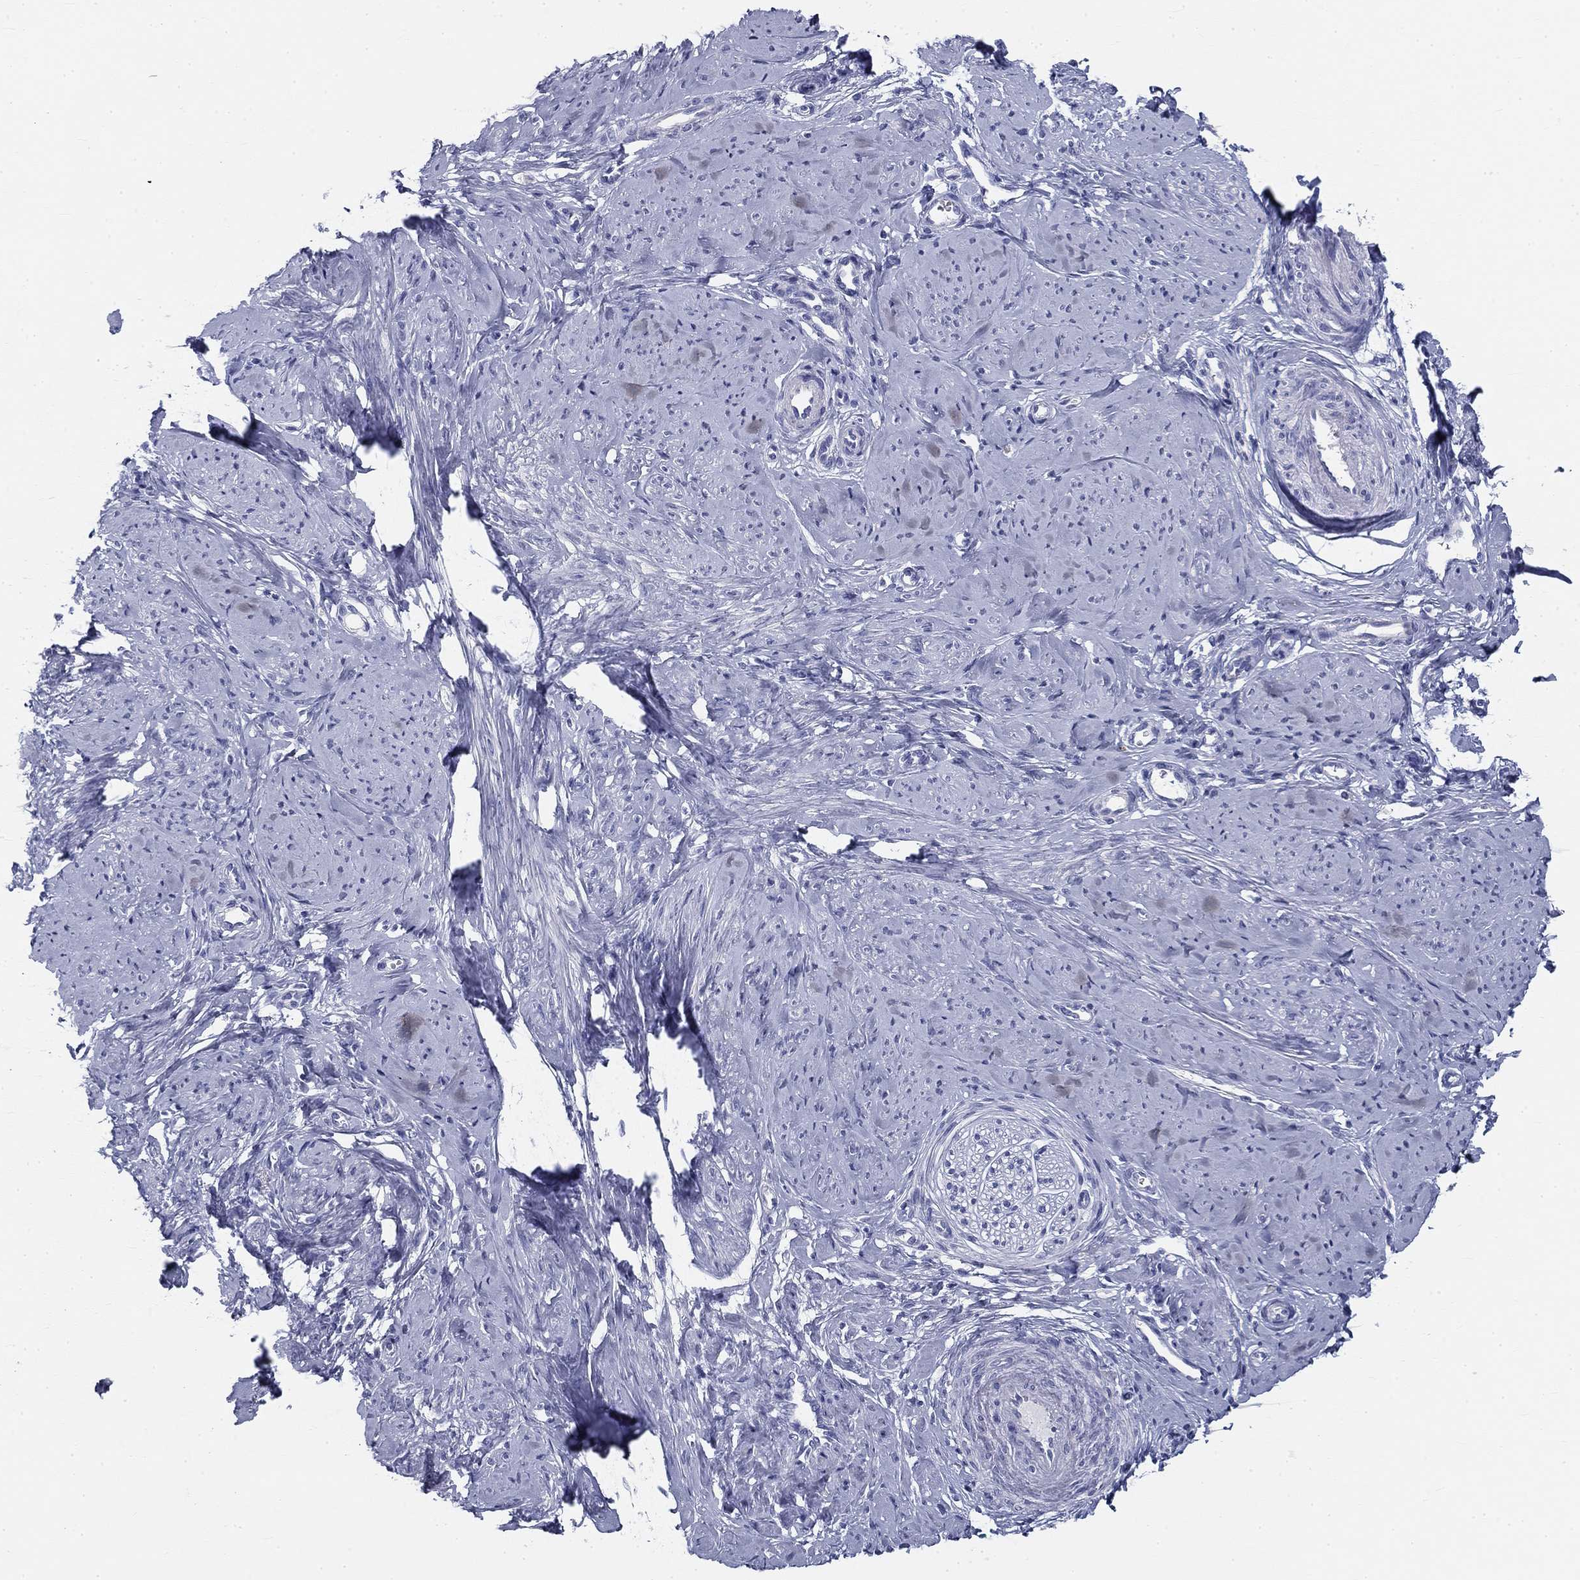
{"staining": {"intensity": "negative", "quantity": "none", "location": "none"}, "tissue": "smooth muscle", "cell_type": "Smooth muscle cells", "image_type": "normal", "snomed": [{"axis": "morphology", "description": "Normal tissue, NOS"}, {"axis": "topography", "description": "Smooth muscle"}], "caption": "DAB immunohistochemical staining of unremarkable human smooth muscle demonstrates no significant positivity in smooth muscle cells.", "gene": "GALNTL5", "patient": {"sex": "female", "age": 48}}